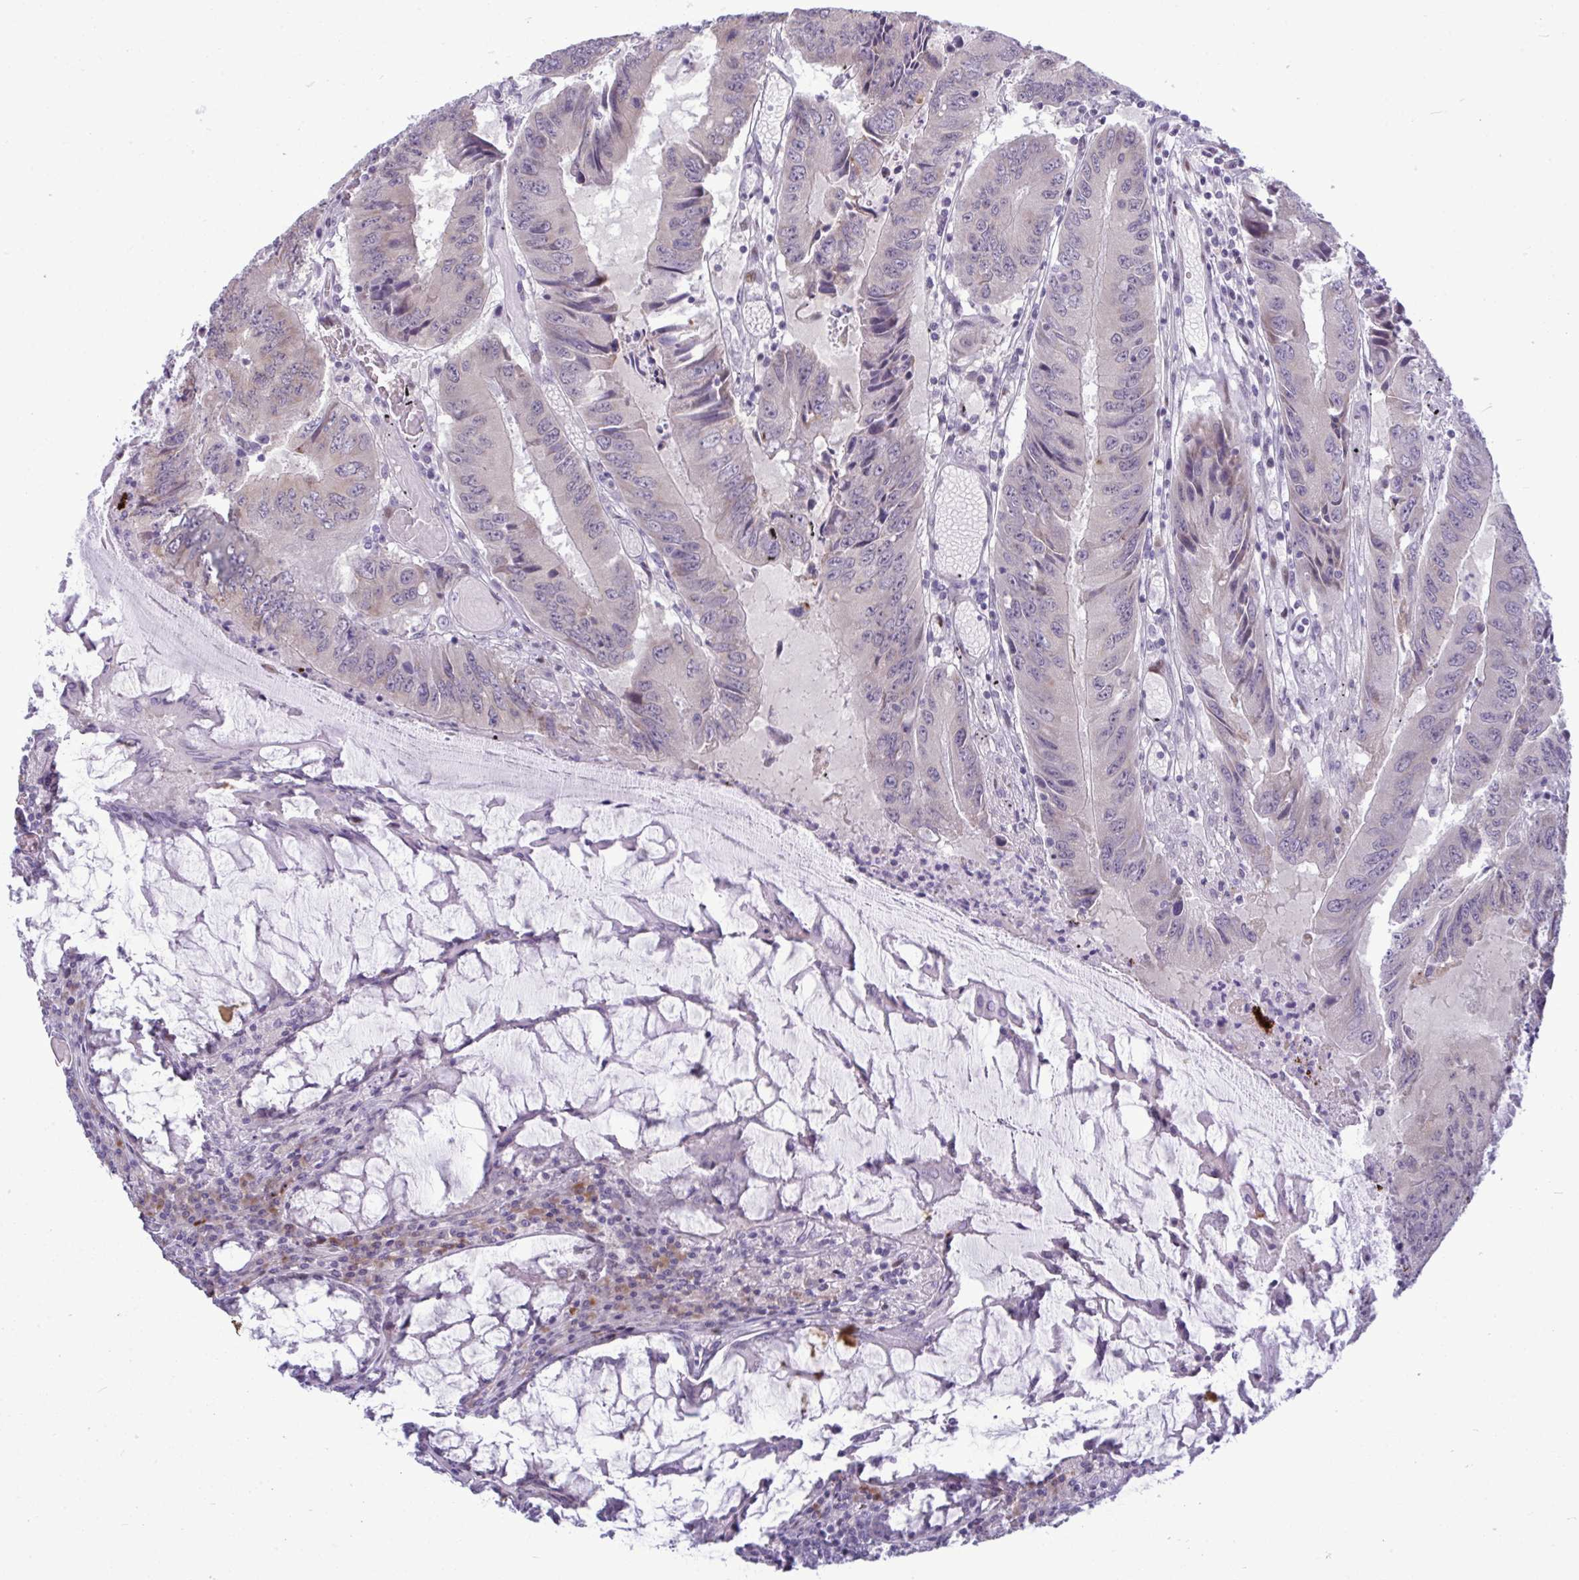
{"staining": {"intensity": "negative", "quantity": "none", "location": "none"}, "tissue": "colorectal cancer", "cell_type": "Tumor cells", "image_type": "cancer", "snomed": [{"axis": "morphology", "description": "Adenocarcinoma, NOS"}, {"axis": "topography", "description": "Colon"}], "caption": "IHC micrograph of human colorectal cancer (adenocarcinoma) stained for a protein (brown), which reveals no staining in tumor cells.", "gene": "TAB1", "patient": {"sex": "male", "age": 53}}